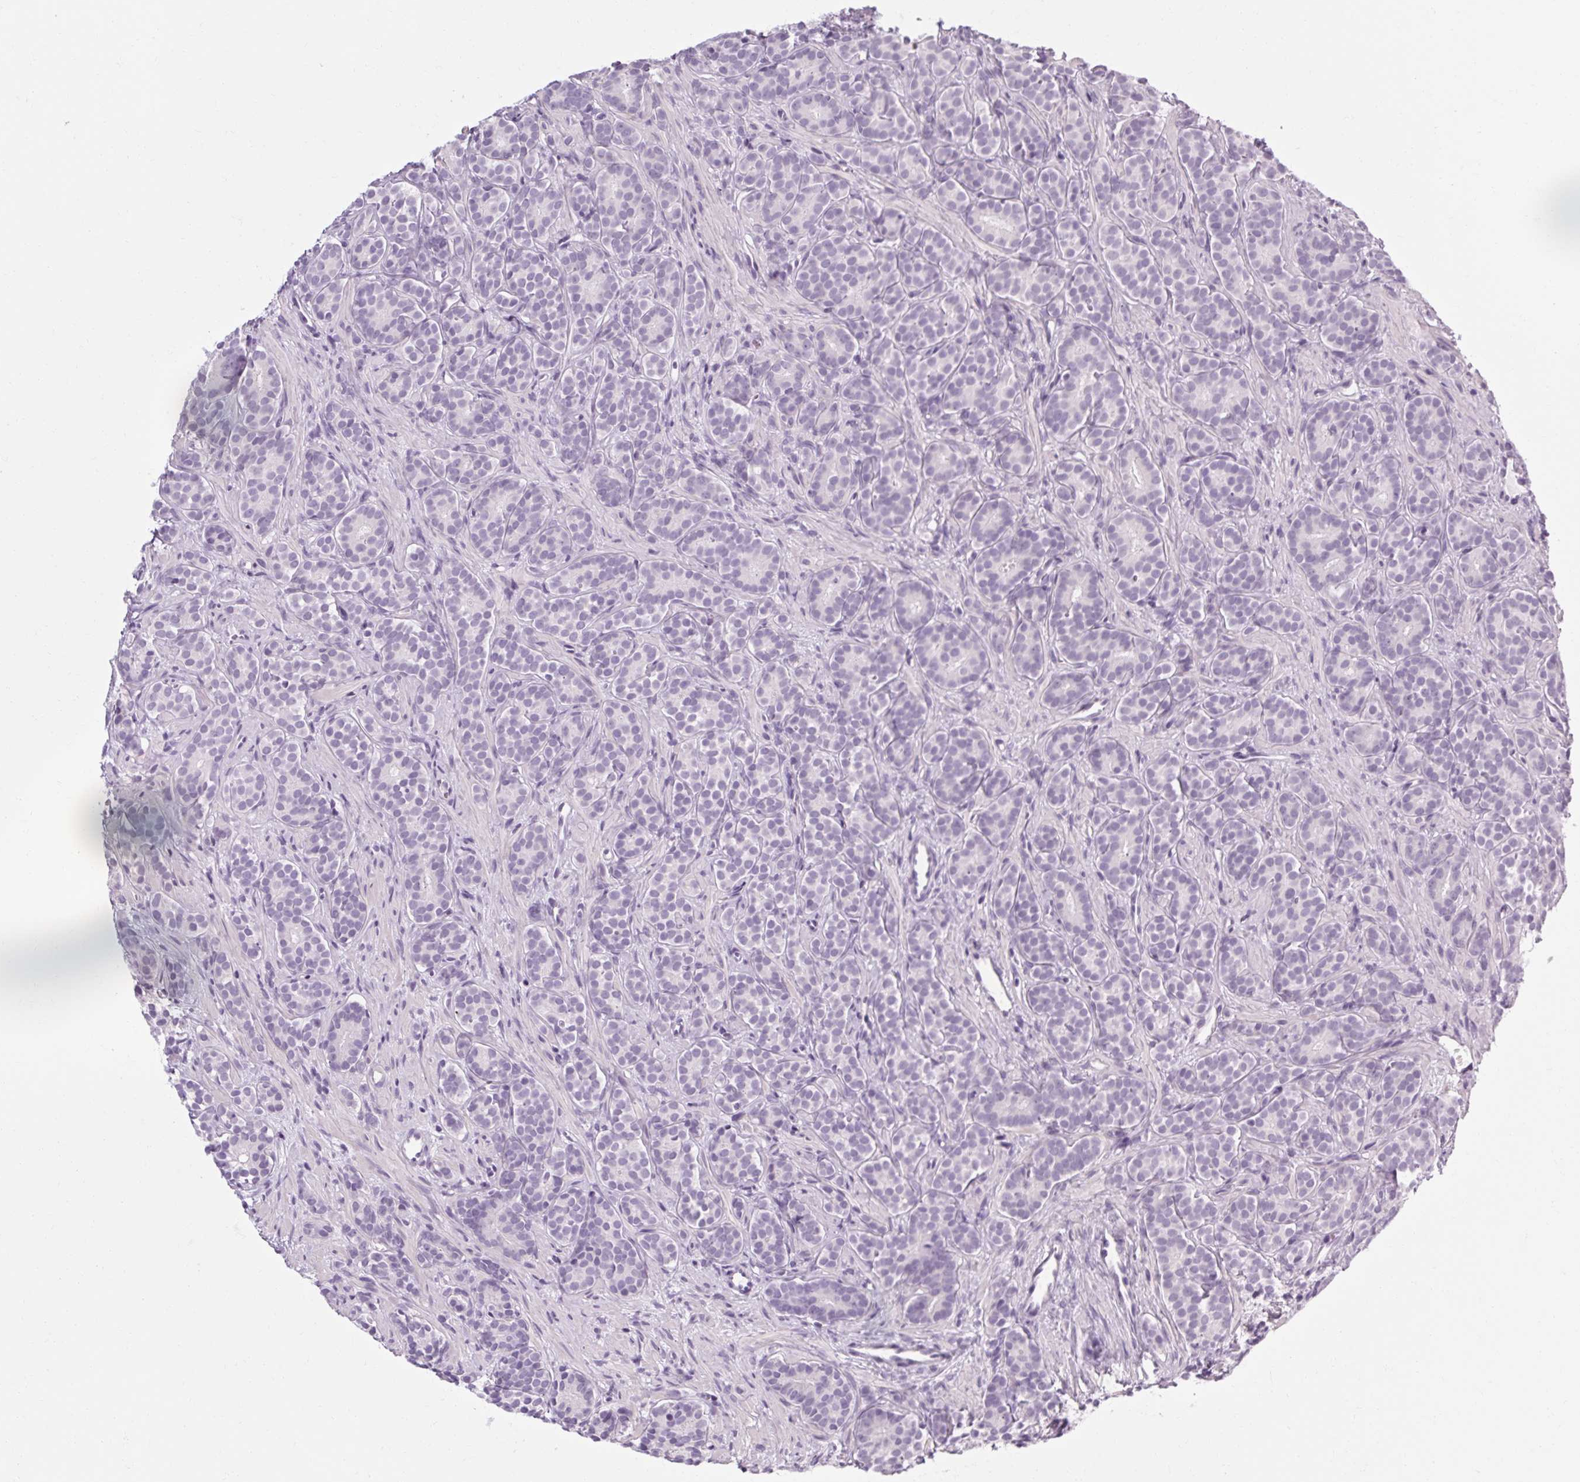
{"staining": {"intensity": "negative", "quantity": "none", "location": "none"}, "tissue": "prostate cancer", "cell_type": "Tumor cells", "image_type": "cancer", "snomed": [{"axis": "morphology", "description": "Adenocarcinoma, High grade"}, {"axis": "topography", "description": "Prostate"}], "caption": "Immunohistochemical staining of adenocarcinoma (high-grade) (prostate) reveals no significant staining in tumor cells.", "gene": "POMC", "patient": {"sex": "male", "age": 84}}